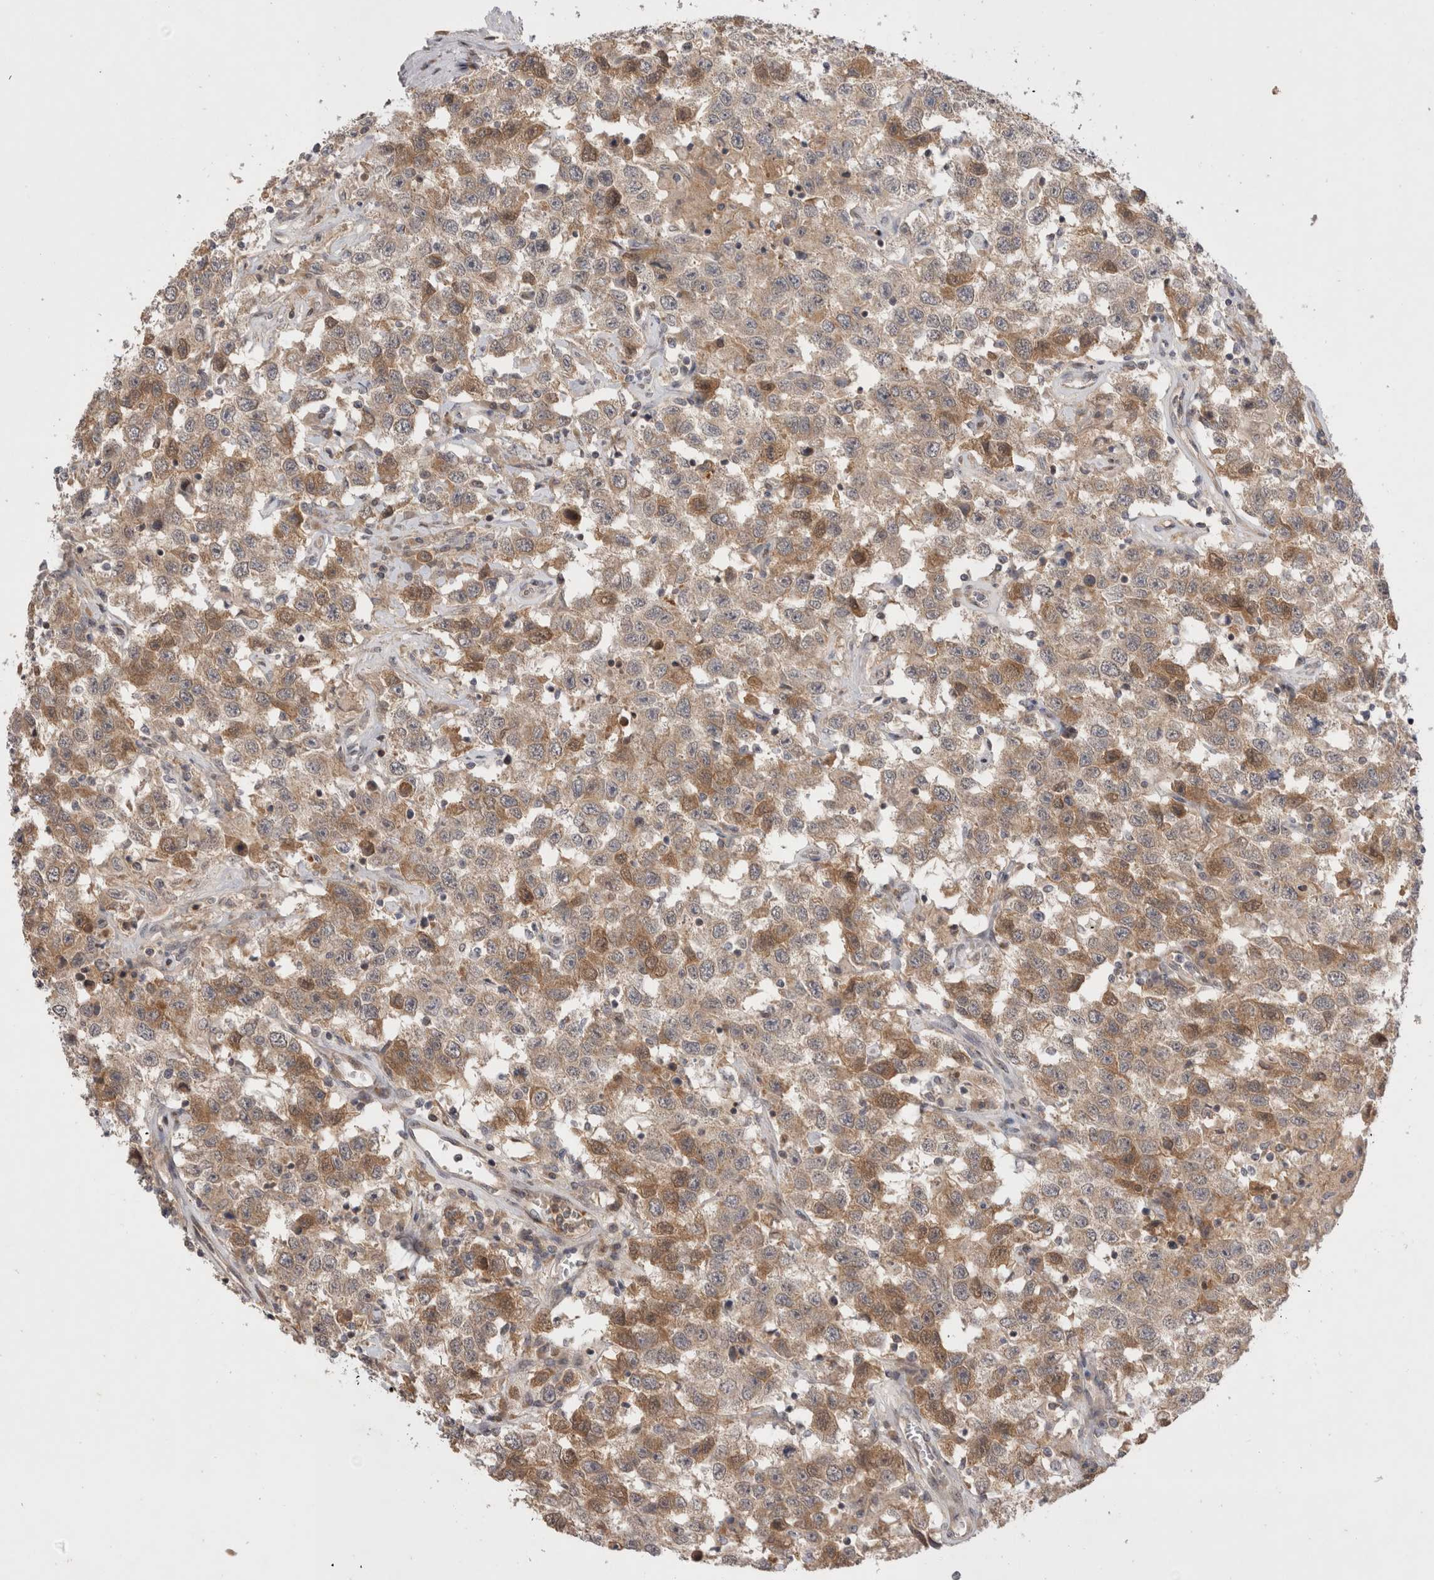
{"staining": {"intensity": "moderate", "quantity": "25%-75%", "location": "cytoplasmic/membranous"}, "tissue": "testis cancer", "cell_type": "Tumor cells", "image_type": "cancer", "snomed": [{"axis": "morphology", "description": "Seminoma, NOS"}, {"axis": "topography", "description": "Testis"}], "caption": "An image showing moderate cytoplasmic/membranous staining in approximately 25%-75% of tumor cells in seminoma (testis), as visualized by brown immunohistochemical staining.", "gene": "PLEKHM1", "patient": {"sex": "male", "age": 41}}